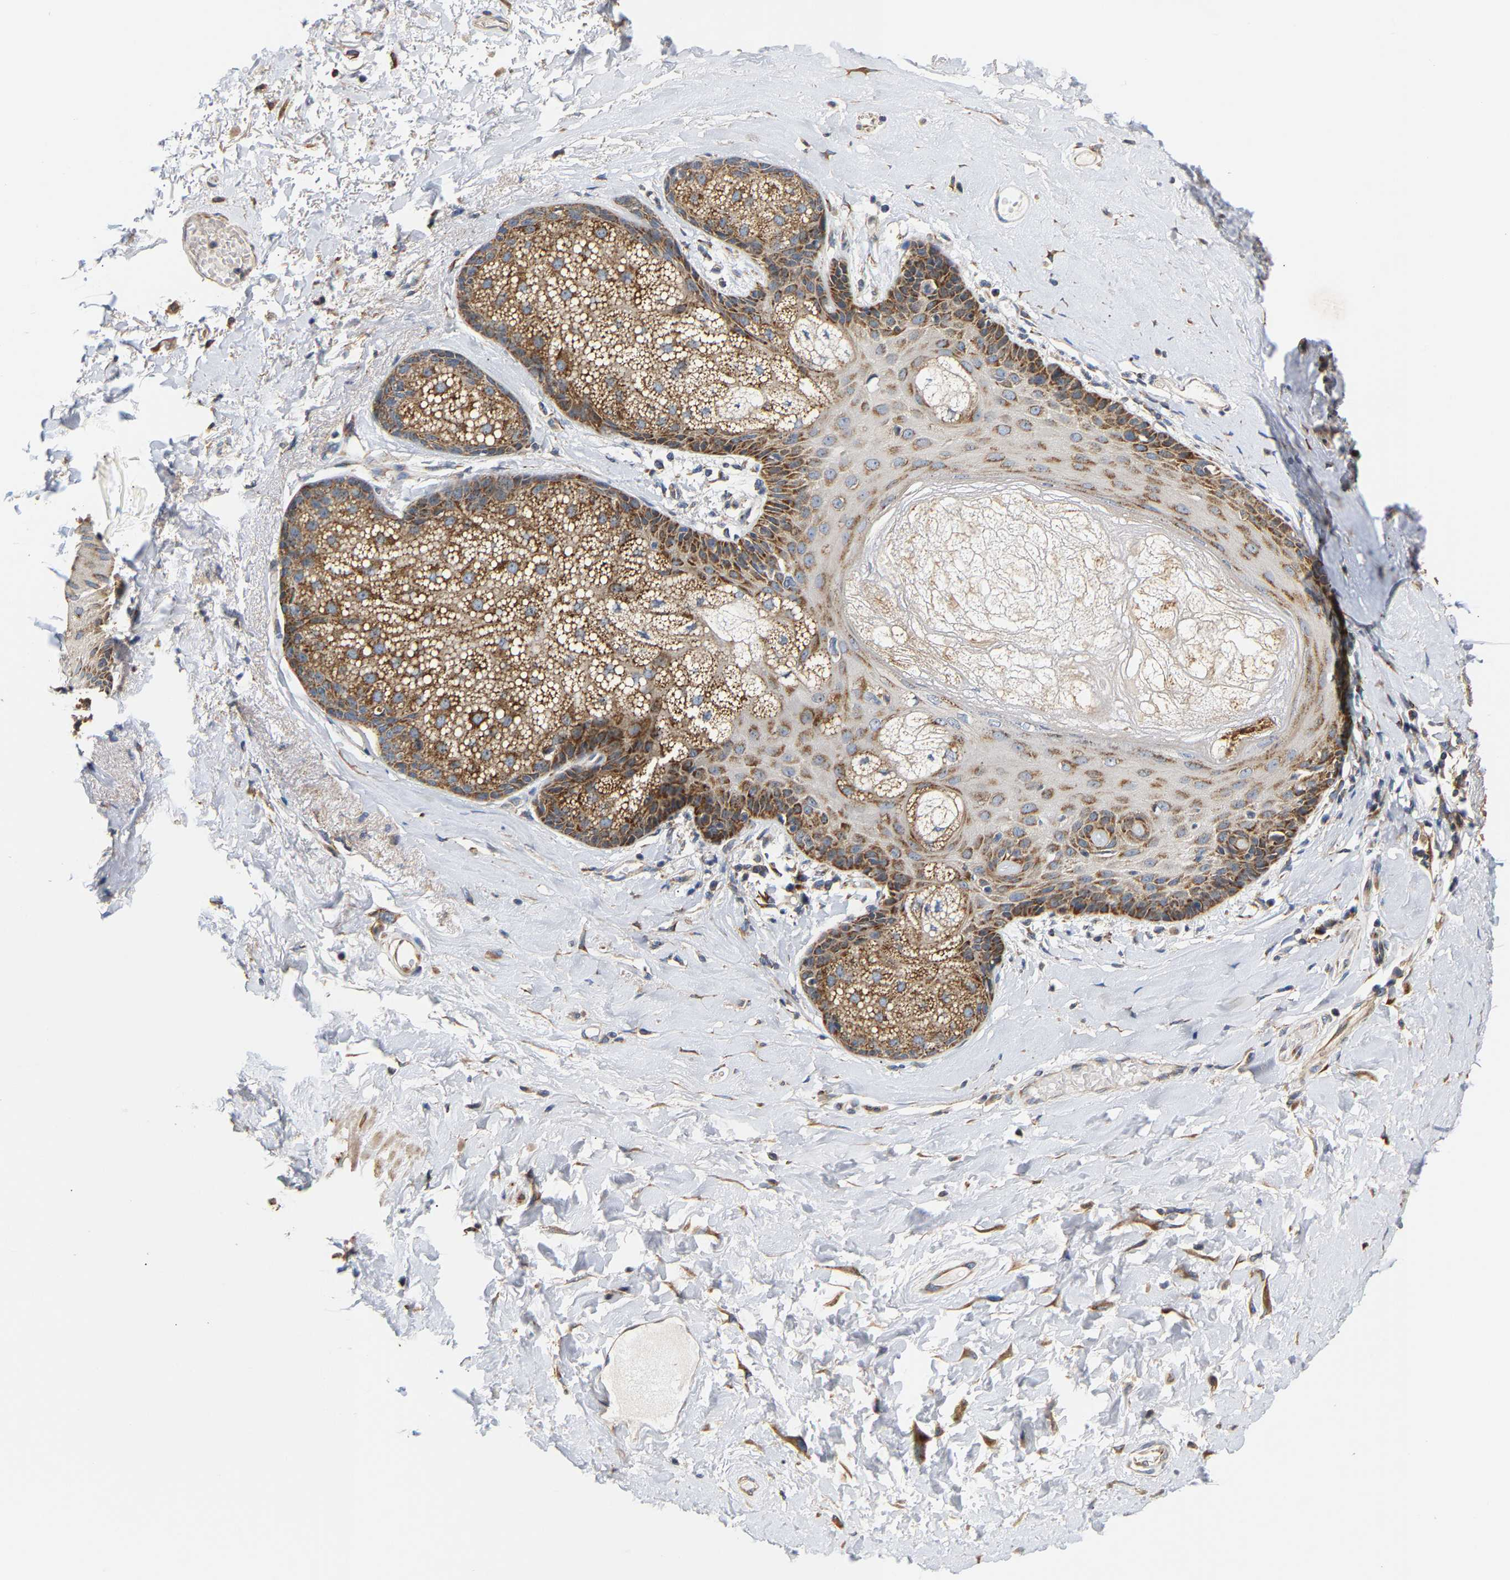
{"staining": {"intensity": "moderate", "quantity": ">75%", "location": "cytoplasmic/membranous"}, "tissue": "skin", "cell_type": "Epidermal cells", "image_type": "normal", "snomed": [{"axis": "morphology", "description": "Normal tissue, NOS"}, {"axis": "topography", "description": "Anal"}], "caption": "IHC staining of benign skin, which shows medium levels of moderate cytoplasmic/membranous expression in about >75% of epidermal cells indicating moderate cytoplasmic/membranous protein positivity. The staining was performed using DAB (brown) for protein detection and nuclei were counterstained in hematoxylin (blue).", "gene": "TMEM168", "patient": {"sex": "male", "age": 69}}